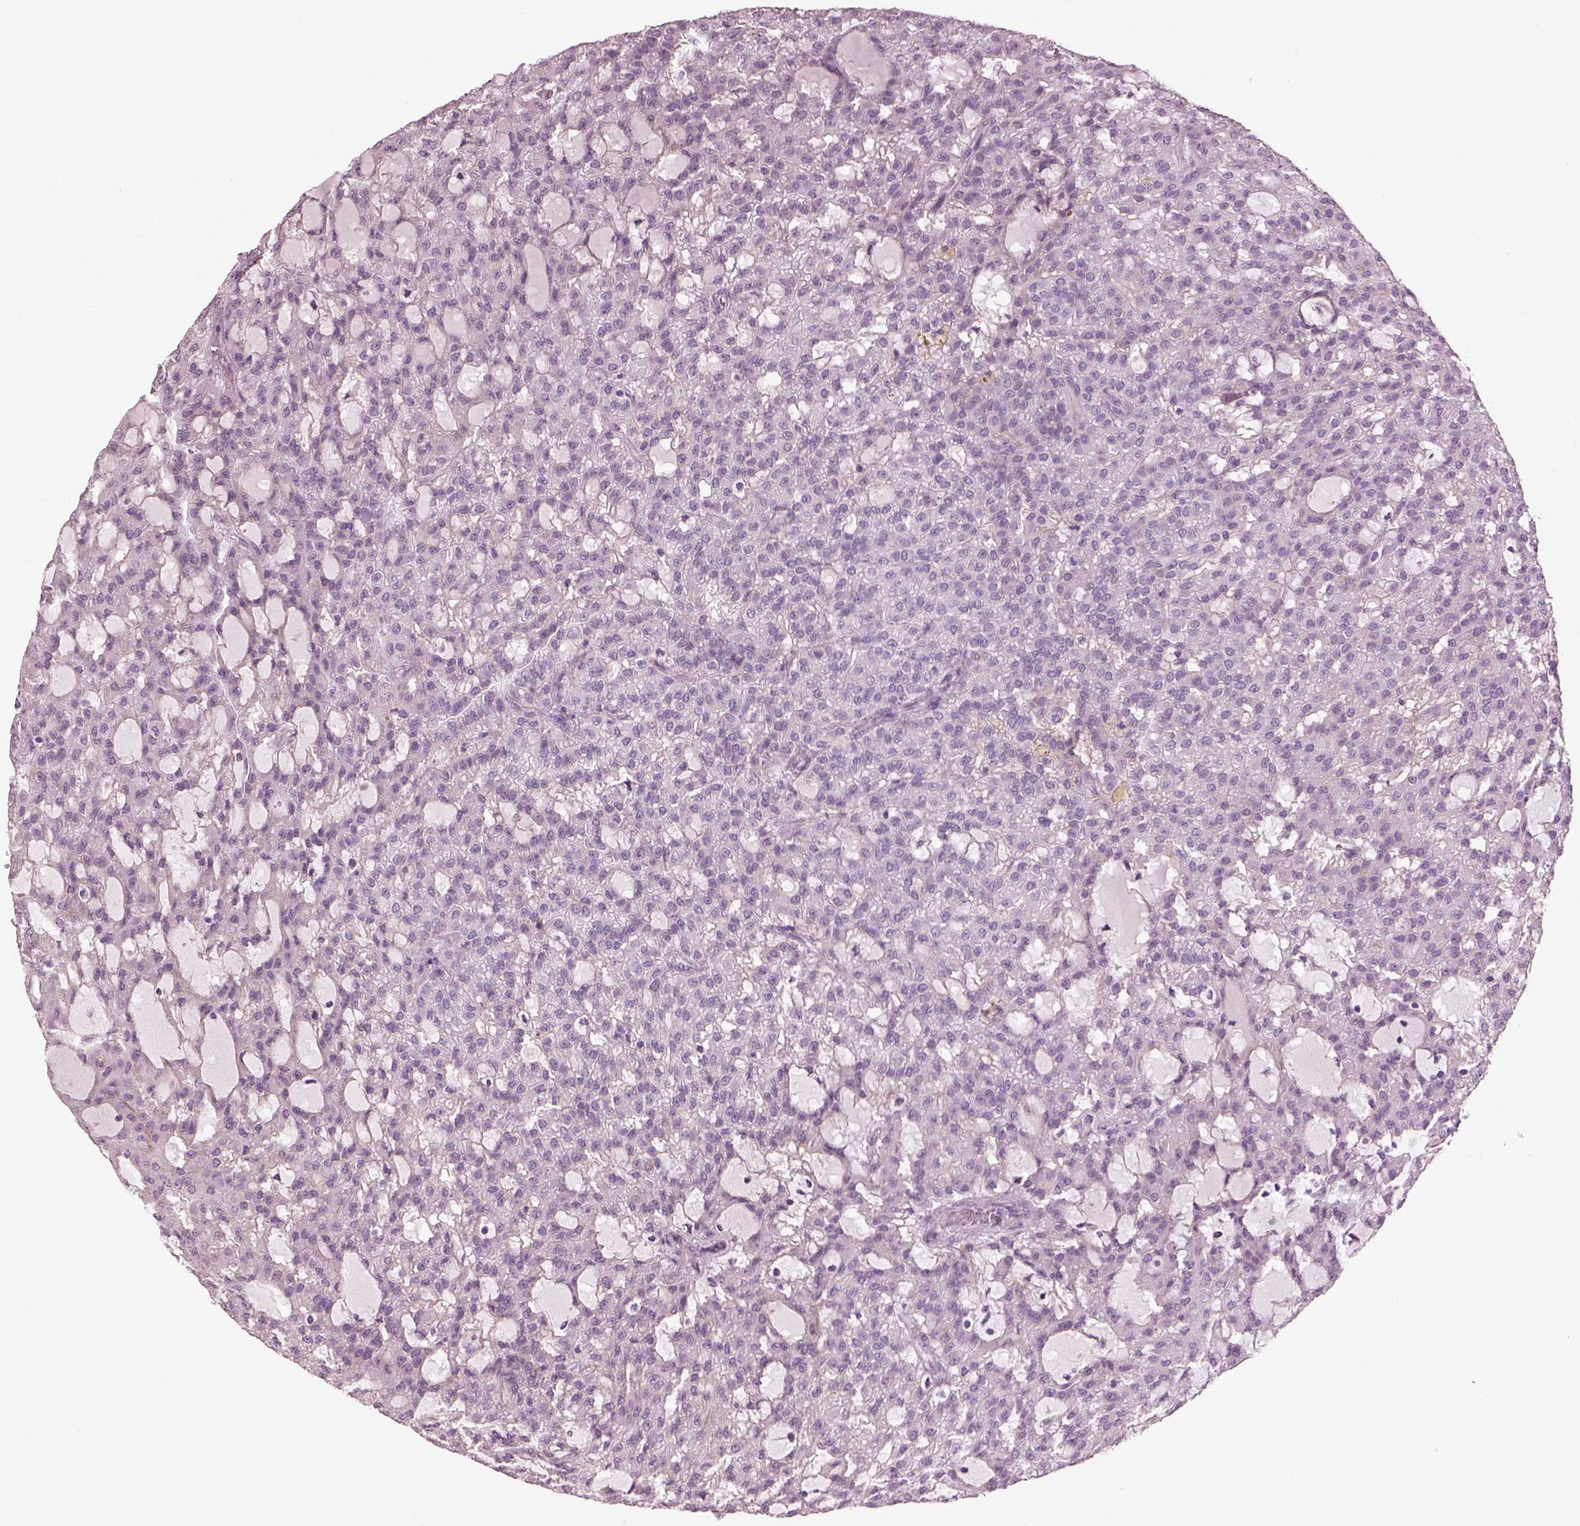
{"staining": {"intensity": "negative", "quantity": "none", "location": "none"}, "tissue": "renal cancer", "cell_type": "Tumor cells", "image_type": "cancer", "snomed": [{"axis": "morphology", "description": "Adenocarcinoma, NOS"}, {"axis": "topography", "description": "Kidney"}], "caption": "IHC histopathology image of neoplastic tissue: renal cancer stained with DAB (3,3'-diaminobenzidine) shows no significant protein expression in tumor cells.", "gene": "HYDIN", "patient": {"sex": "male", "age": 63}}